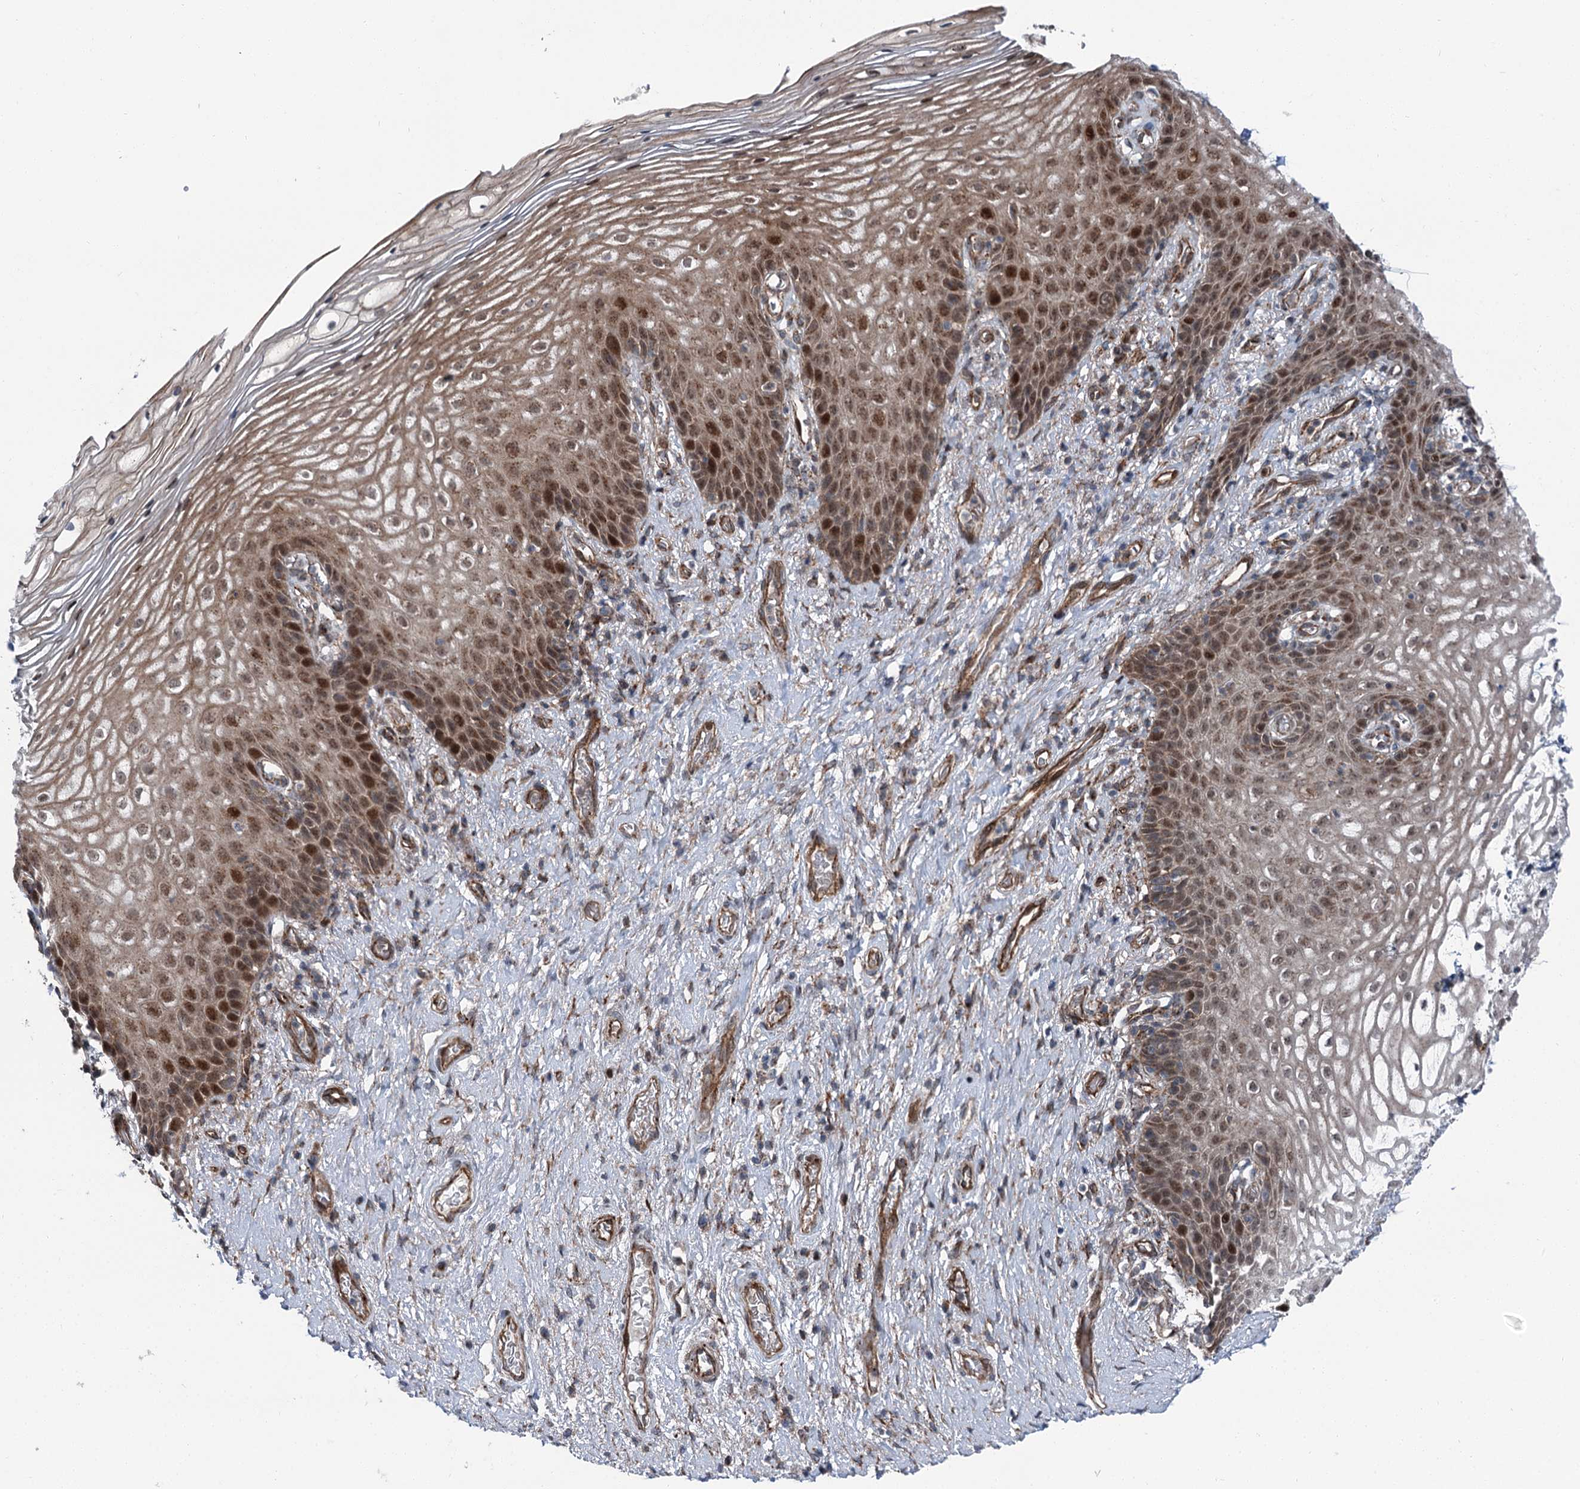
{"staining": {"intensity": "moderate", "quantity": ">75%", "location": "cytoplasmic/membranous,nuclear"}, "tissue": "vagina", "cell_type": "Squamous epithelial cells", "image_type": "normal", "snomed": [{"axis": "morphology", "description": "Normal tissue, NOS"}, {"axis": "topography", "description": "Vagina"}], "caption": "Immunohistochemistry histopathology image of normal human vagina stained for a protein (brown), which displays medium levels of moderate cytoplasmic/membranous,nuclear staining in approximately >75% of squamous epithelial cells.", "gene": "POLR1D", "patient": {"sex": "female", "age": 60}}